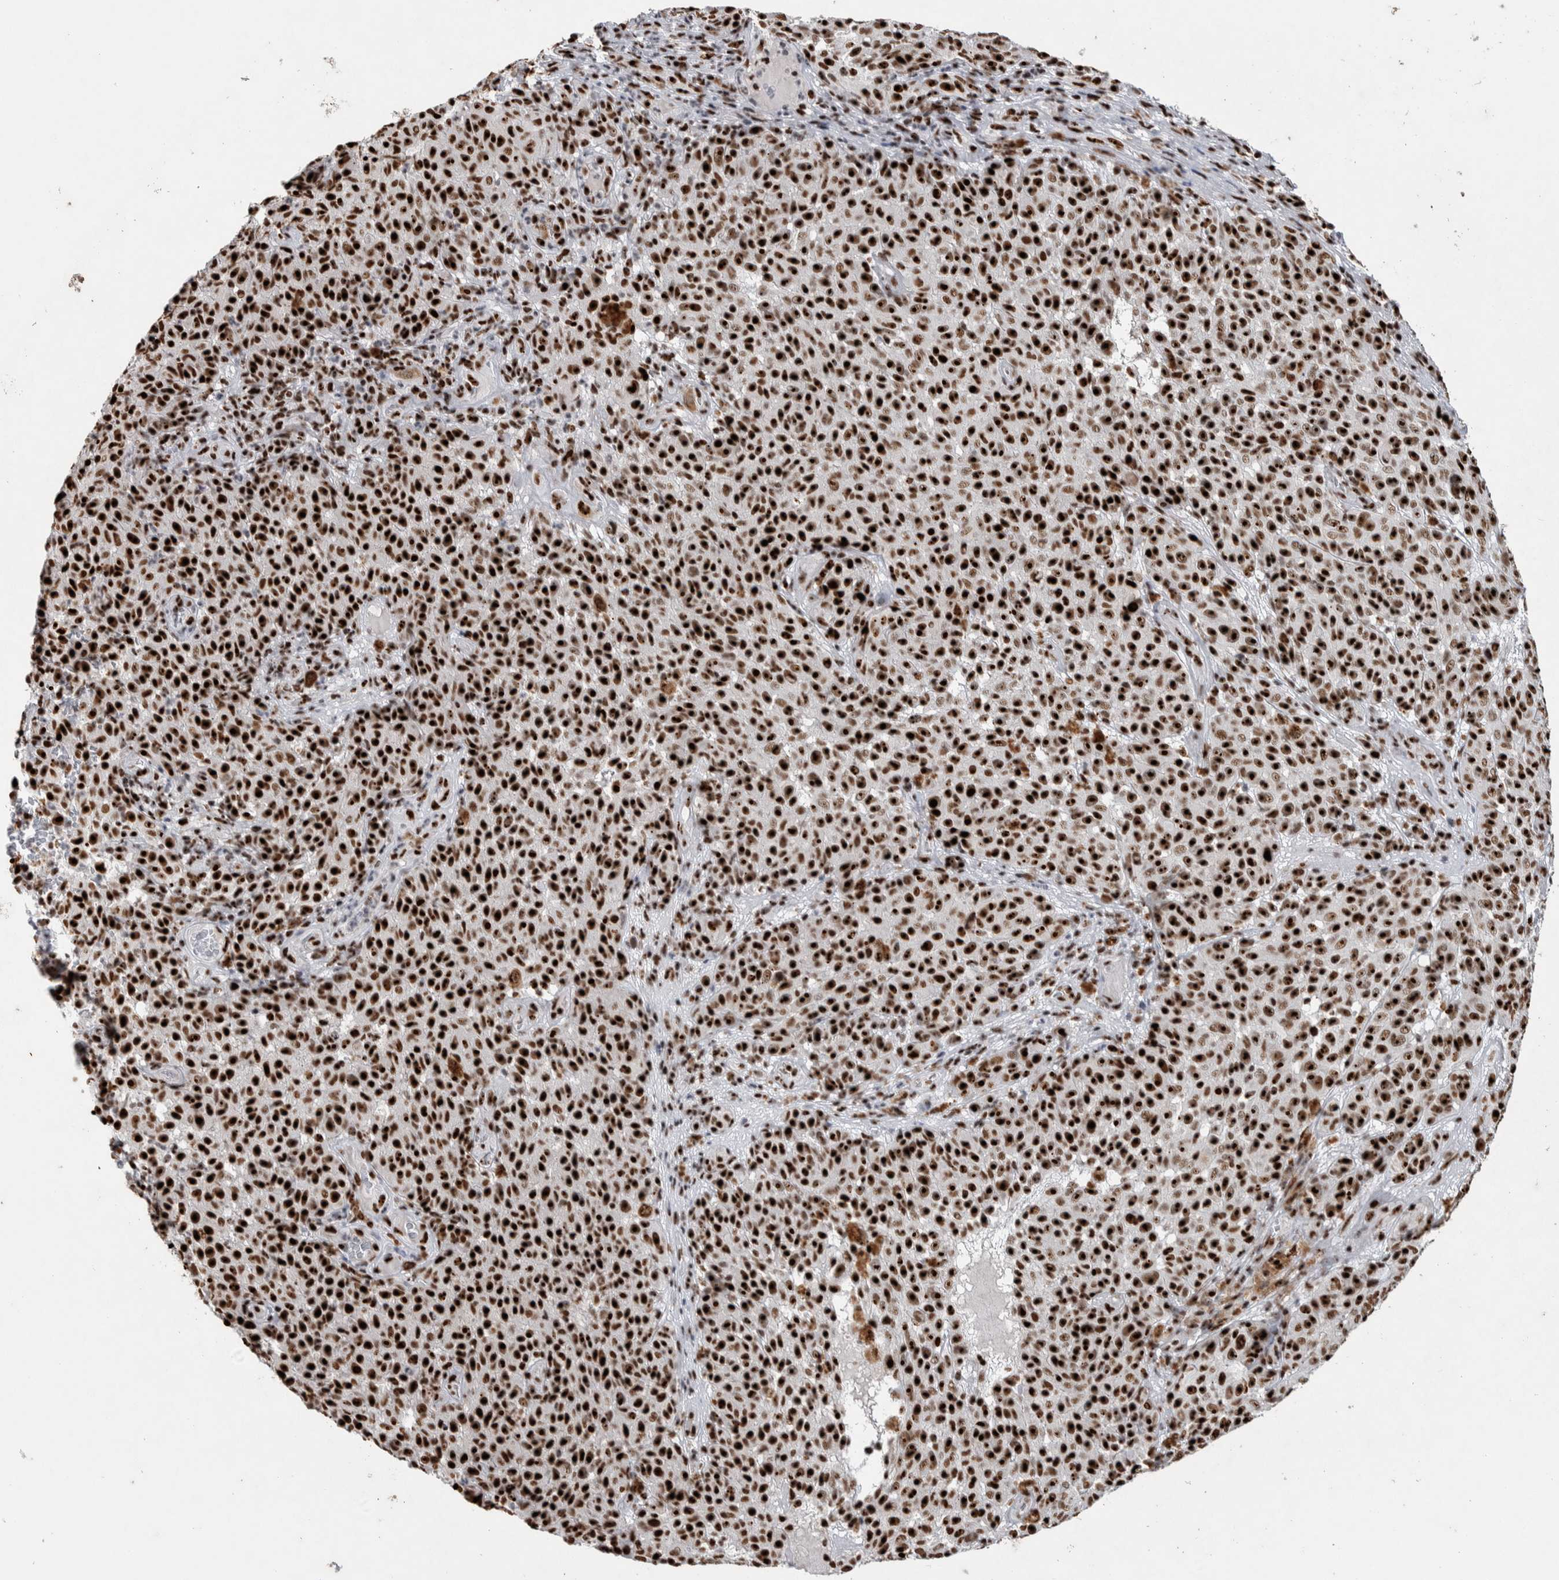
{"staining": {"intensity": "strong", "quantity": ">75%", "location": "nuclear"}, "tissue": "melanoma", "cell_type": "Tumor cells", "image_type": "cancer", "snomed": [{"axis": "morphology", "description": "Malignant melanoma, NOS"}, {"axis": "topography", "description": "Skin"}], "caption": "A brown stain shows strong nuclear positivity of a protein in malignant melanoma tumor cells.", "gene": "NCL", "patient": {"sex": "female", "age": 82}}